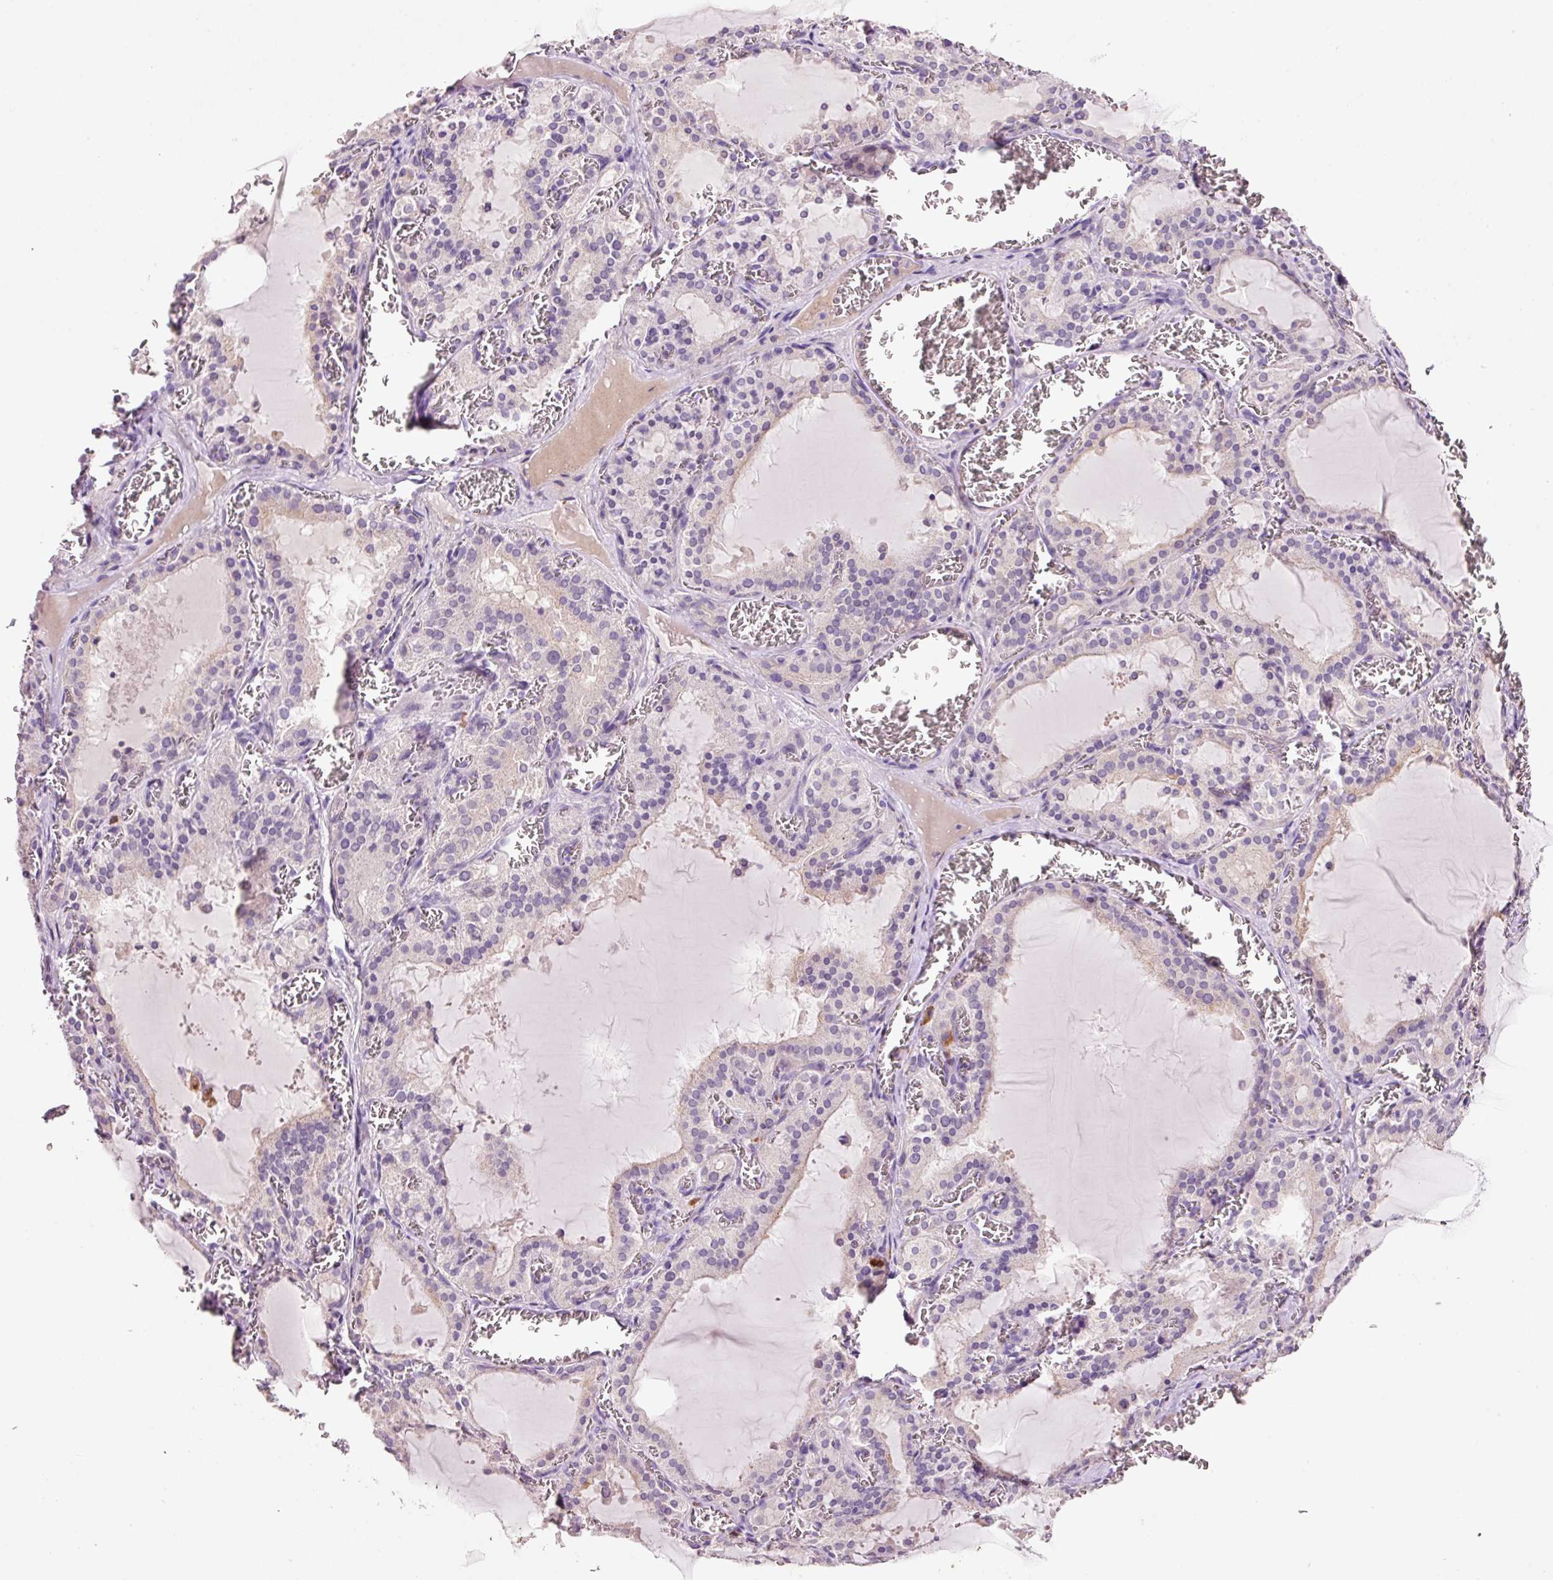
{"staining": {"intensity": "weak", "quantity": "<25%", "location": "cytoplasmic/membranous"}, "tissue": "thyroid gland", "cell_type": "Glandular cells", "image_type": "normal", "snomed": [{"axis": "morphology", "description": "Normal tissue, NOS"}, {"axis": "topography", "description": "Thyroid gland"}], "caption": "An IHC photomicrograph of benign thyroid gland is shown. There is no staining in glandular cells of thyroid gland.", "gene": "TENT5C", "patient": {"sex": "female", "age": 30}}